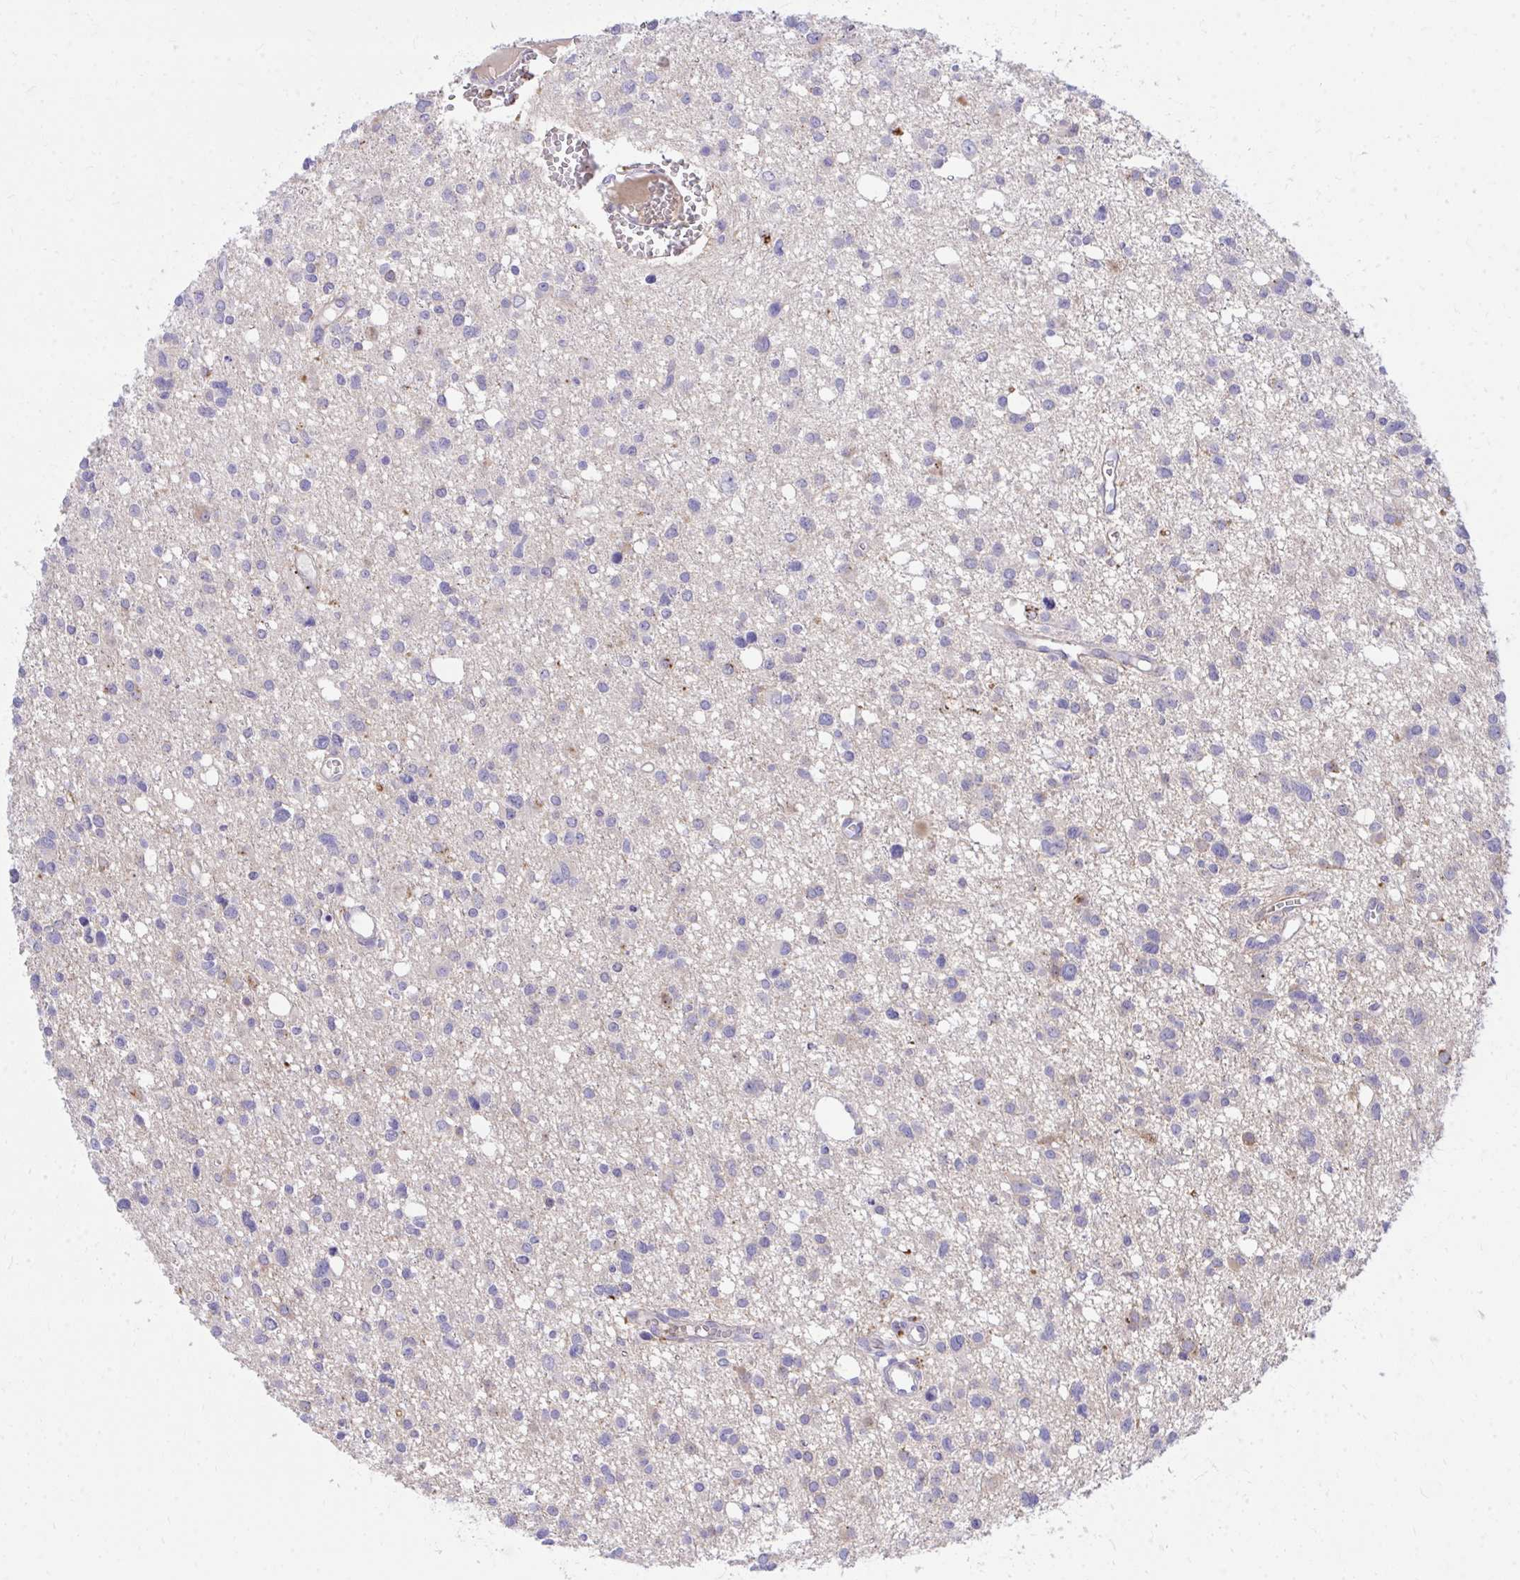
{"staining": {"intensity": "negative", "quantity": "none", "location": "none"}, "tissue": "glioma", "cell_type": "Tumor cells", "image_type": "cancer", "snomed": [{"axis": "morphology", "description": "Glioma, malignant, High grade"}, {"axis": "topography", "description": "Brain"}], "caption": "This is an immunohistochemistry (IHC) micrograph of human high-grade glioma (malignant). There is no staining in tumor cells.", "gene": "TP53I11", "patient": {"sex": "male", "age": 23}}